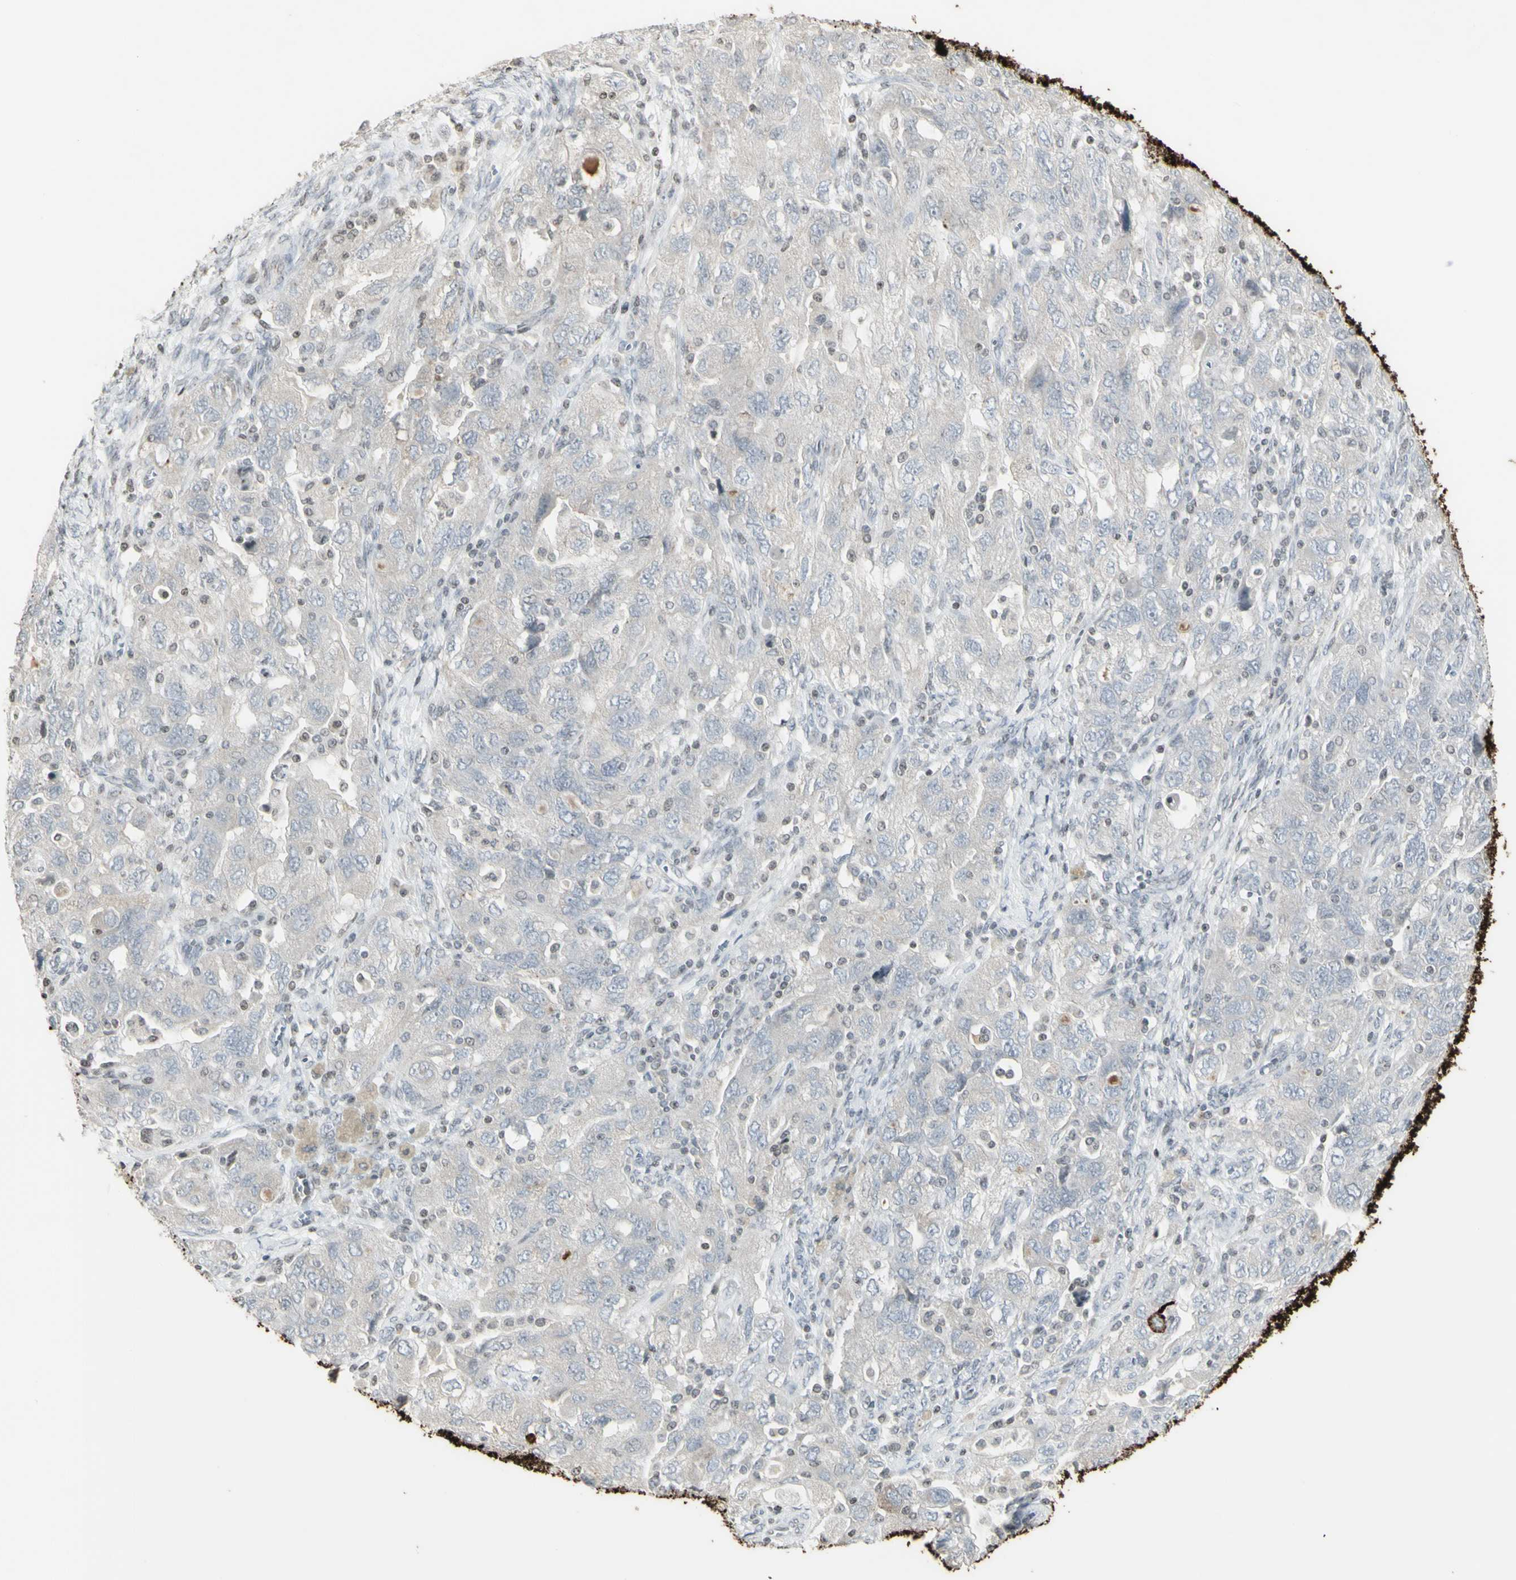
{"staining": {"intensity": "negative", "quantity": "none", "location": "none"}, "tissue": "ovarian cancer", "cell_type": "Tumor cells", "image_type": "cancer", "snomed": [{"axis": "morphology", "description": "Carcinoma, NOS"}, {"axis": "morphology", "description": "Cystadenocarcinoma, serous, NOS"}, {"axis": "topography", "description": "Ovary"}], "caption": "Immunohistochemistry (IHC) of human ovarian carcinoma reveals no expression in tumor cells. (DAB (3,3'-diaminobenzidine) immunohistochemistry (IHC), high magnification).", "gene": "MUC5AC", "patient": {"sex": "female", "age": 69}}